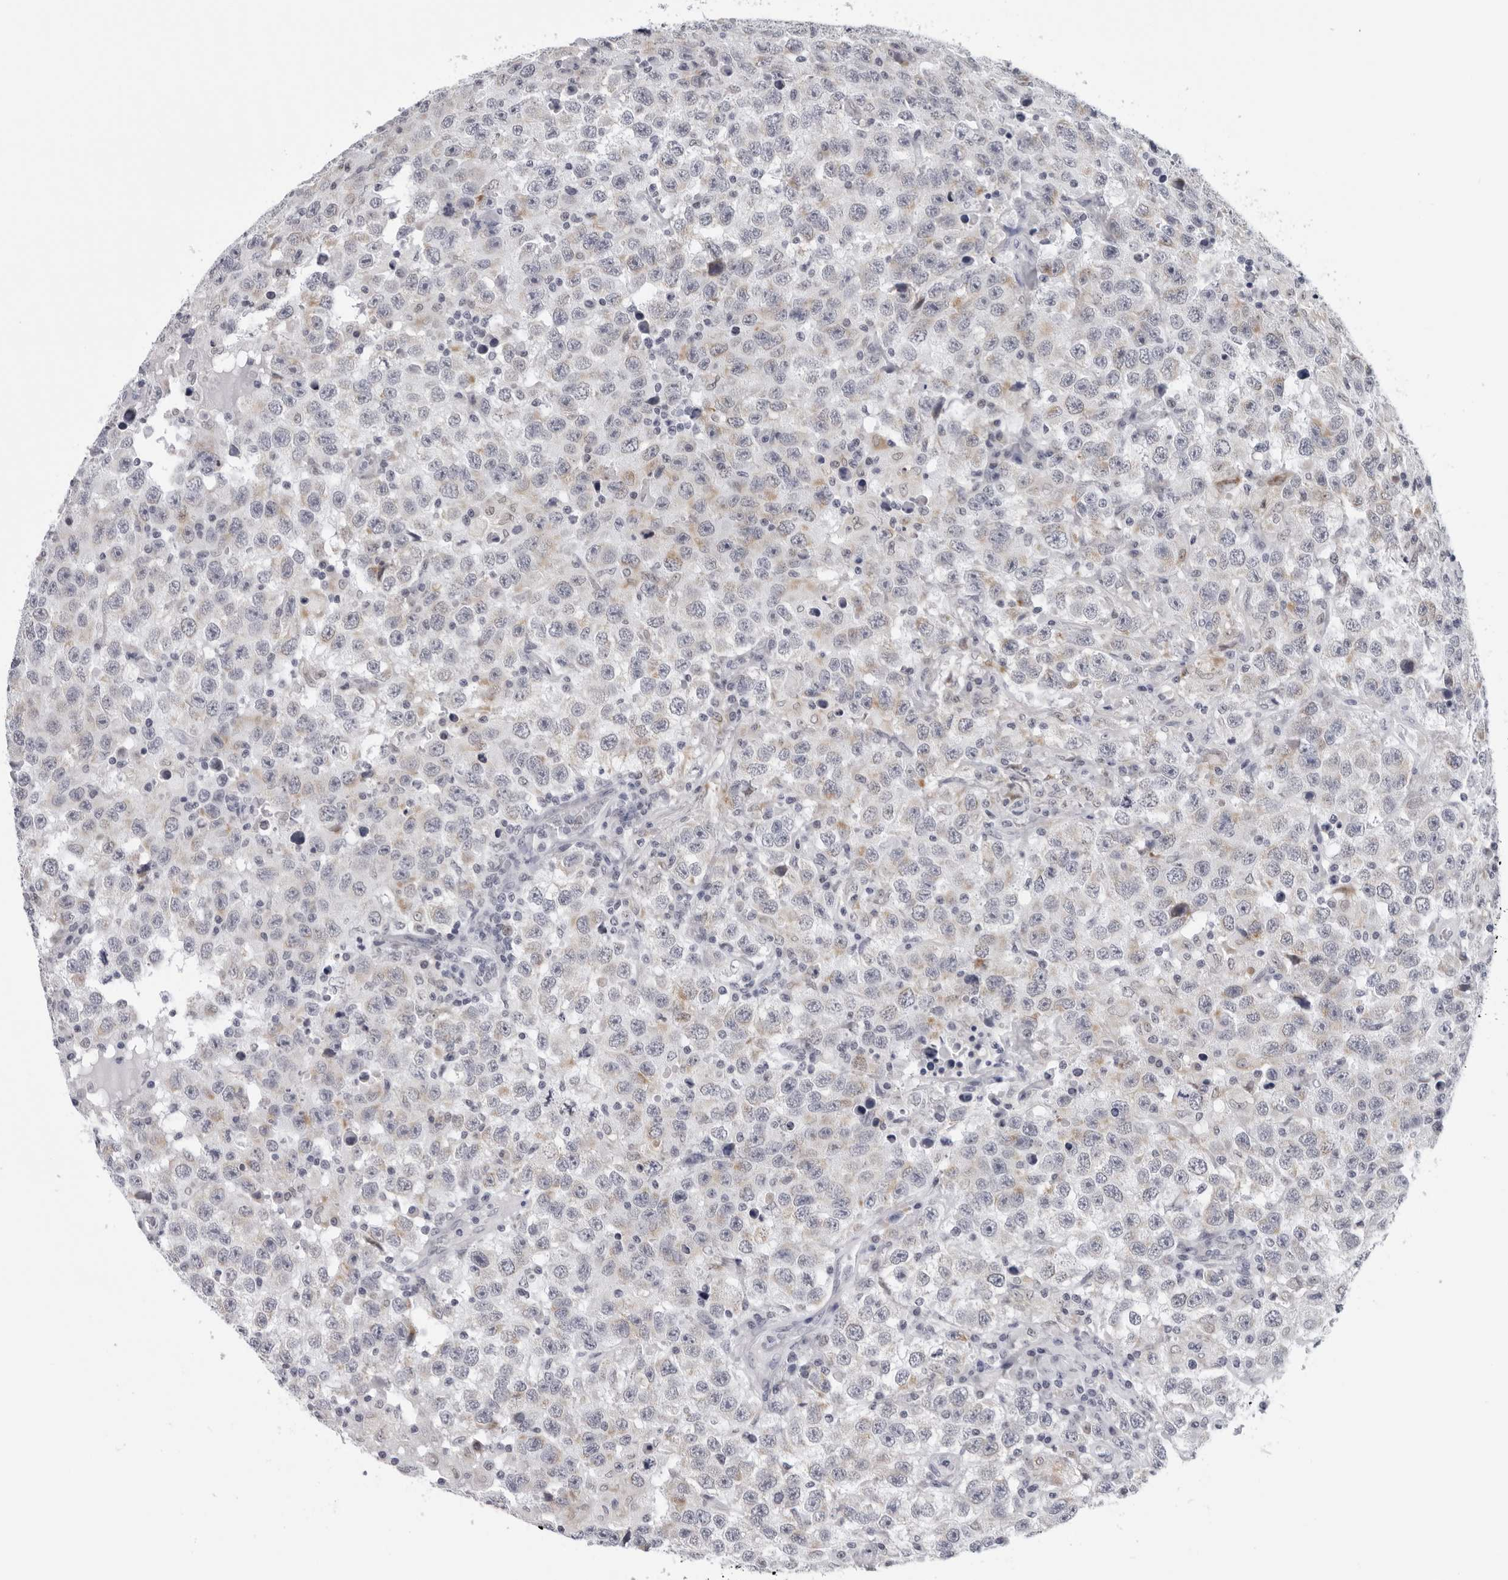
{"staining": {"intensity": "negative", "quantity": "none", "location": "none"}, "tissue": "testis cancer", "cell_type": "Tumor cells", "image_type": "cancer", "snomed": [{"axis": "morphology", "description": "Seminoma, NOS"}, {"axis": "topography", "description": "Testis"}], "caption": "The photomicrograph shows no staining of tumor cells in testis cancer (seminoma).", "gene": "CPT2", "patient": {"sex": "male", "age": 41}}